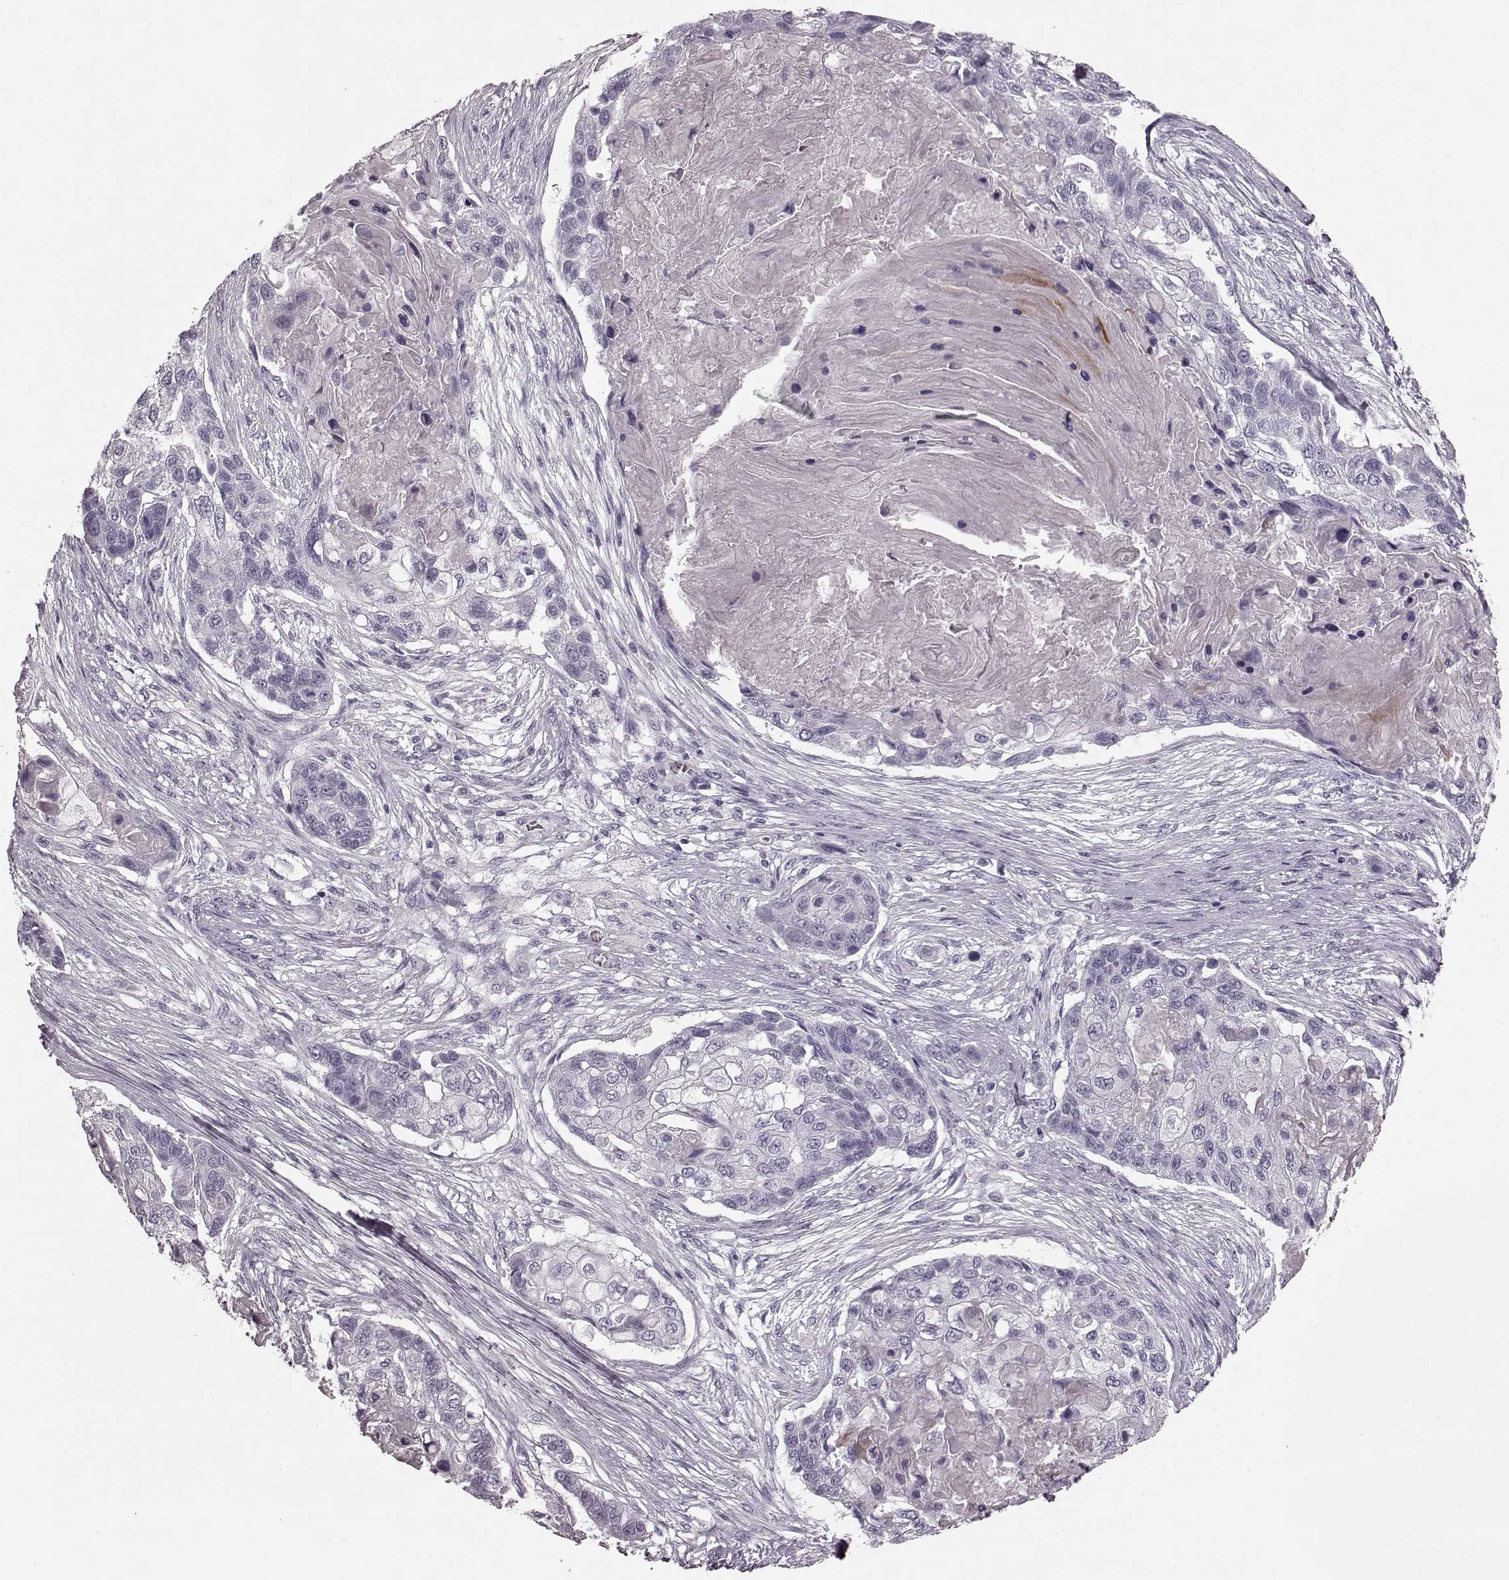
{"staining": {"intensity": "negative", "quantity": "none", "location": "none"}, "tissue": "lung cancer", "cell_type": "Tumor cells", "image_type": "cancer", "snomed": [{"axis": "morphology", "description": "Squamous cell carcinoma, NOS"}, {"axis": "topography", "description": "Lung"}], "caption": "Squamous cell carcinoma (lung) was stained to show a protein in brown. There is no significant staining in tumor cells.", "gene": "TRPM1", "patient": {"sex": "male", "age": 69}}